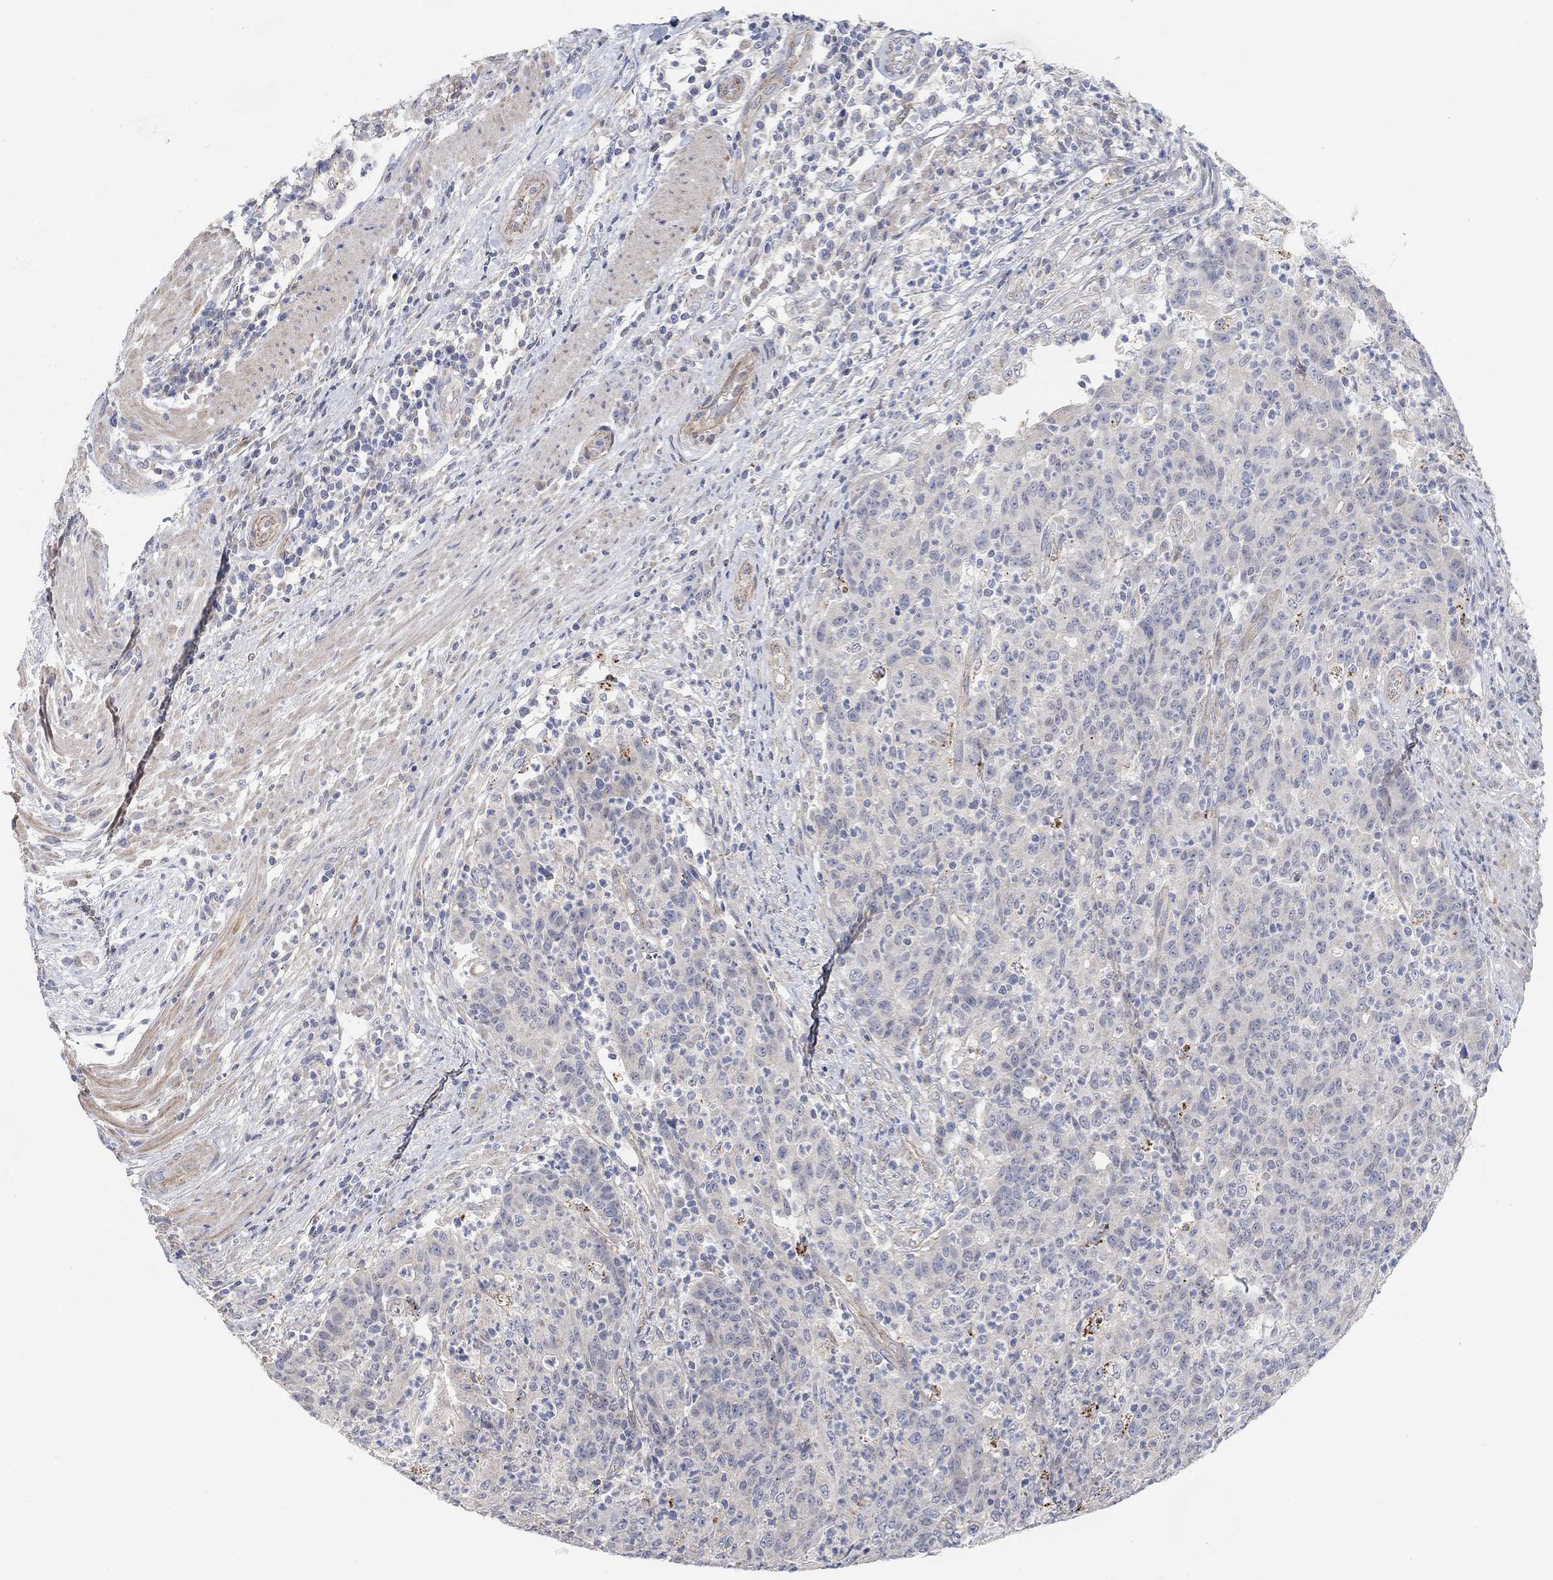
{"staining": {"intensity": "negative", "quantity": "none", "location": "none"}, "tissue": "colorectal cancer", "cell_type": "Tumor cells", "image_type": "cancer", "snomed": [{"axis": "morphology", "description": "Adenocarcinoma, NOS"}, {"axis": "topography", "description": "Colon"}], "caption": "This histopathology image is of colorectal cancer stained with immunohistochemistry (IHC) to label a protein in brown with the nuclei are counter-stained blue. There is no expression in tumor cells. (DAB (3,3'-diaminobenzidine) immunohistochemistry visualized using brightfield microscopy, high magnification).", "gene": "HCRTR1", "patient": {"sex": "male", "age": 70}}